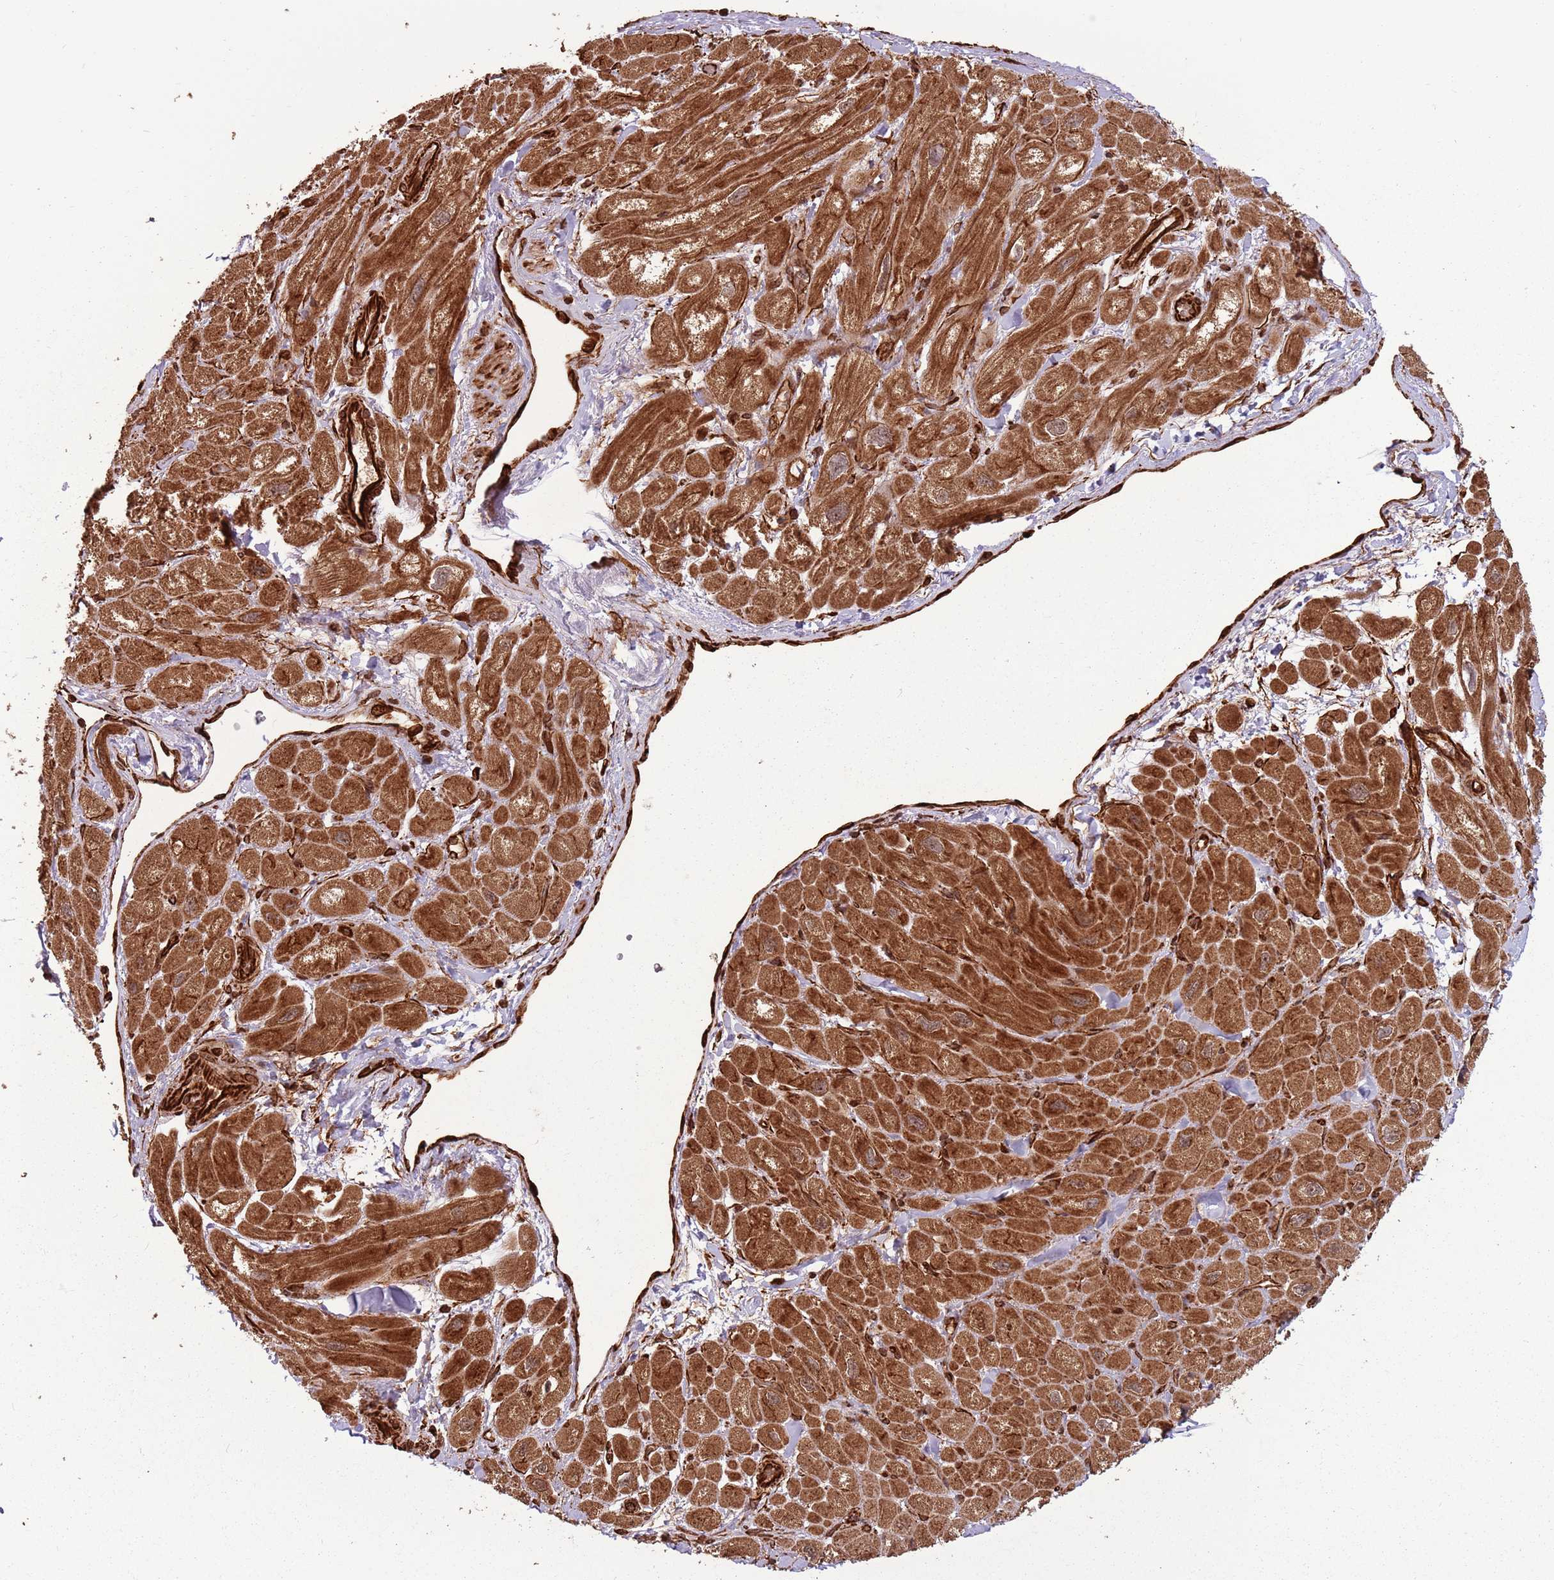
{"staining": {"intensity": "strong", "quantity": ">75%", "location": "cytoplasmic/membranous,nuclear"}, "tissue": "heart muscle", "cell_type": "Cardiomyocytes", "image_type": "normal", "snomed": [{"axis": "morphology", "description": "Normal tissue, NOS"}, {"axis": "topography", "description": "Heart"}], "caption": "Heart muscle stained with DAB immunohistochemistry shows high levels of strong cytoplasmic/membranous,nuclear expression in approximately >75% of cardiomyocytes.", "gene": "ADAMTS3", "patient": {"sex": "male", "age": 65}}